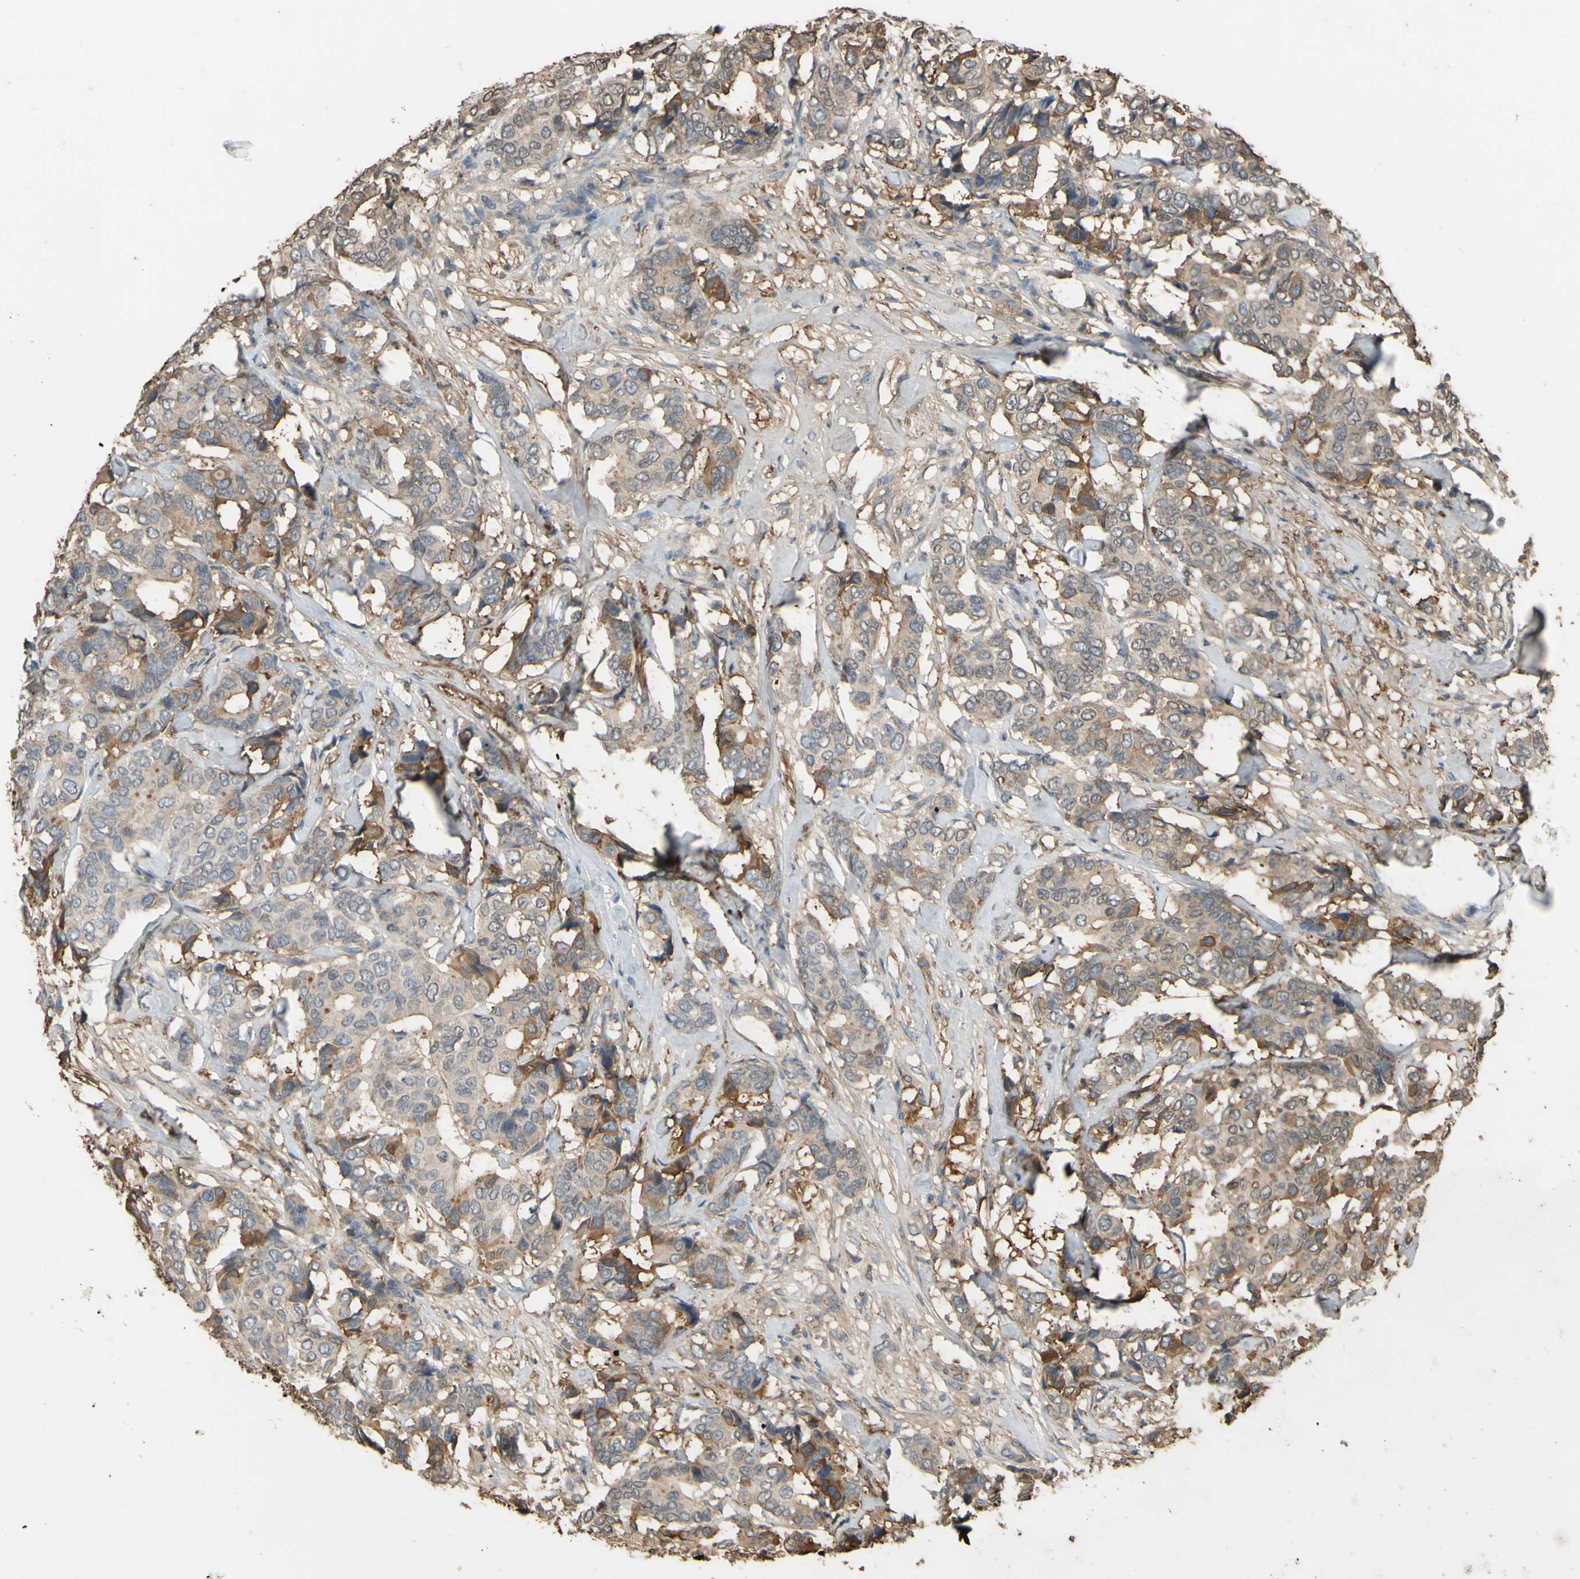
{"staining": {"intensity": "moderate", "quantity": "25%-75%", "location": "cytoplasmic/membranous"}, "tissue": "breast cancer", "cell_type": "Tumor cells", "image_type": "cancer", "snomed": [{"axis": "morphology", "description": "Duct carcinoma"}, {"axis": "topography", "description": "Breast"}], "caption": "Invasive ductal carcinoma (breast) was stained to show a protein in brown. There is medium levels of moderate cytoplasmic/membranous positivity in approximately 25%-75% of tumor cells.", "gene": "PTGDS", "patient": {"sex": "female", "age": 87}}